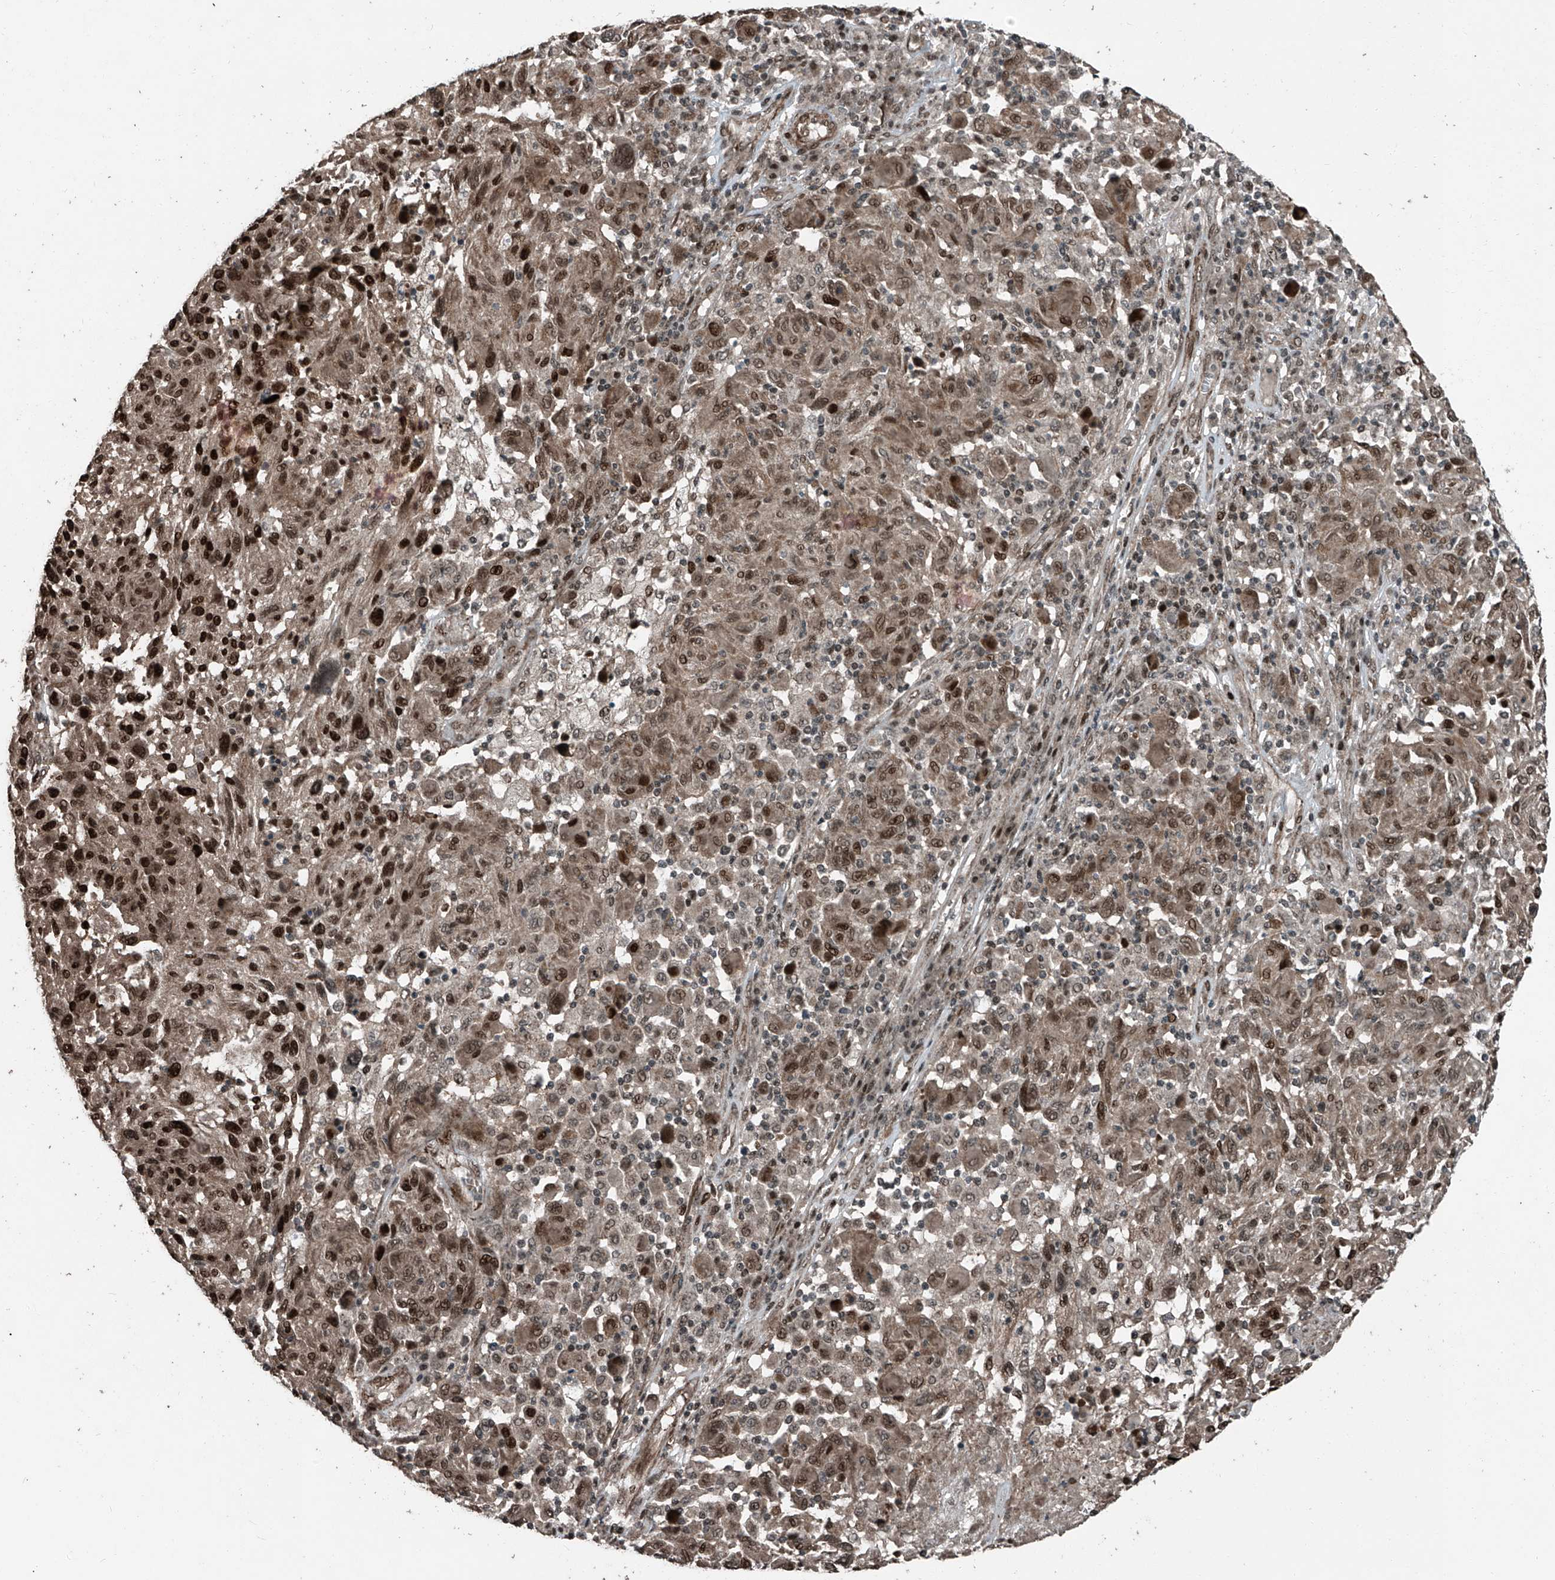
{"staining": {"intensity": "strong", "quantity": "25%-75%", "location": "cytoplasmic/membranous,nuclear"}, "tissue": "melanoma", "cell_type": "Tumor cells", "image_type": "cancer", "snomed": [{"axis": "morphology", "description": "Malignant melanoma, NOS"}, {"axis": "topography", "description": "Skin"}], "caption": "DAB immunohistochemical staining of malignant melanoma demonstrates strong cytoplasmic/membranous and nuclear protein staining in approximately 25%-75% of tumor cells.", "gene": "ZNF570", "patient": {"sex": "male", "age": 53}}